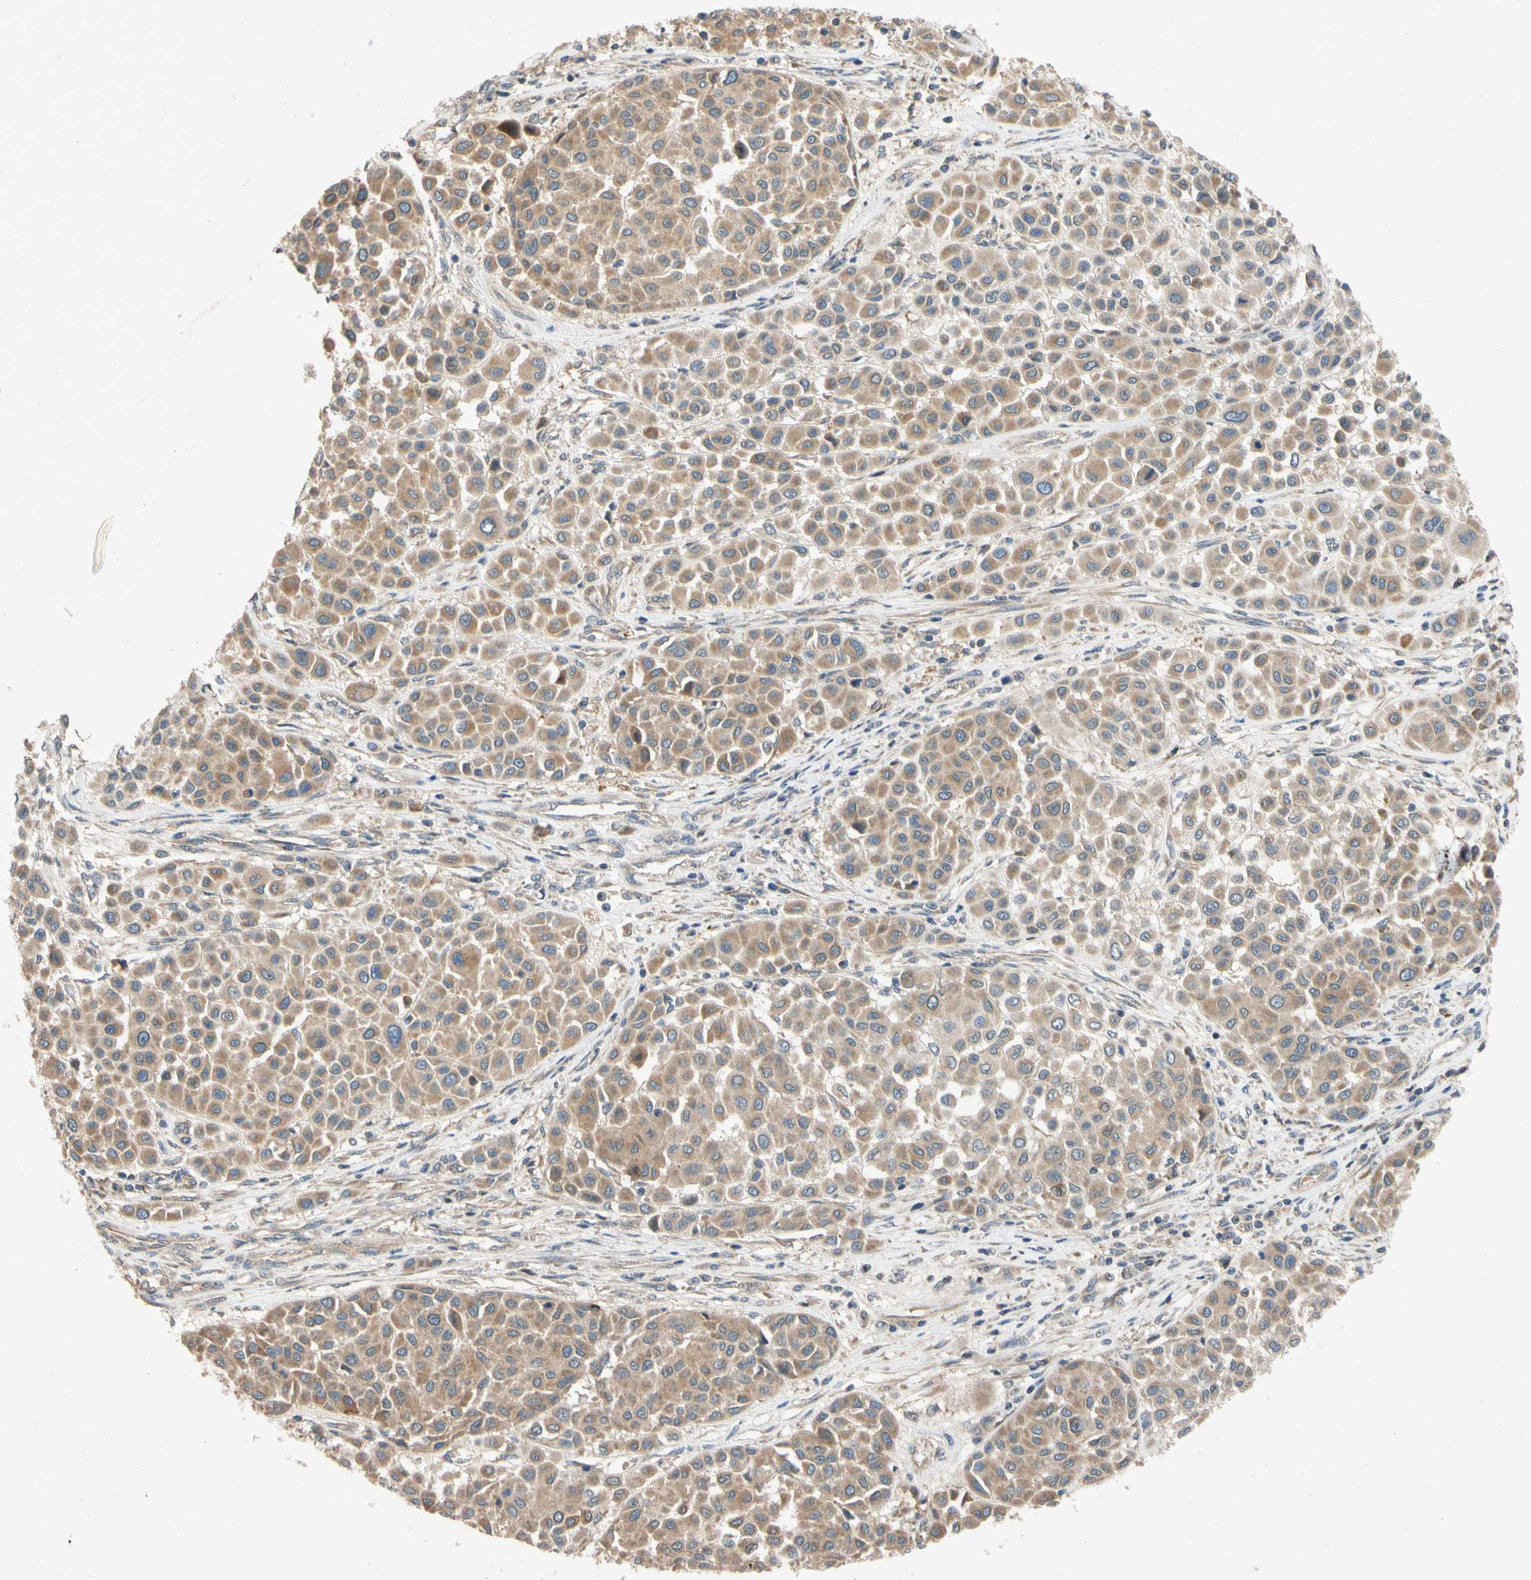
{"staining": {"intensity": "moderate", "quantity": ">75%", "location": "cytoplasmic/membranous"}, "tissue": "melanoma", "cell_type": "Tumor cells", "image_type": "cancer", "snomed": [{"axis": "morphology", "description": "Malignant melanoma, Metastatic site"}, {"axis": "topography", "description": "Soft tissue"}], "caption": "A photomicrograph showing moderate cytoplasmic/membranous staining in about >75% of tumor cells in melanoma, as visualized by brown immunohistochemical staining.", "gene": "MBTPS2", "patient": {"sex": "male", "age": 41}}